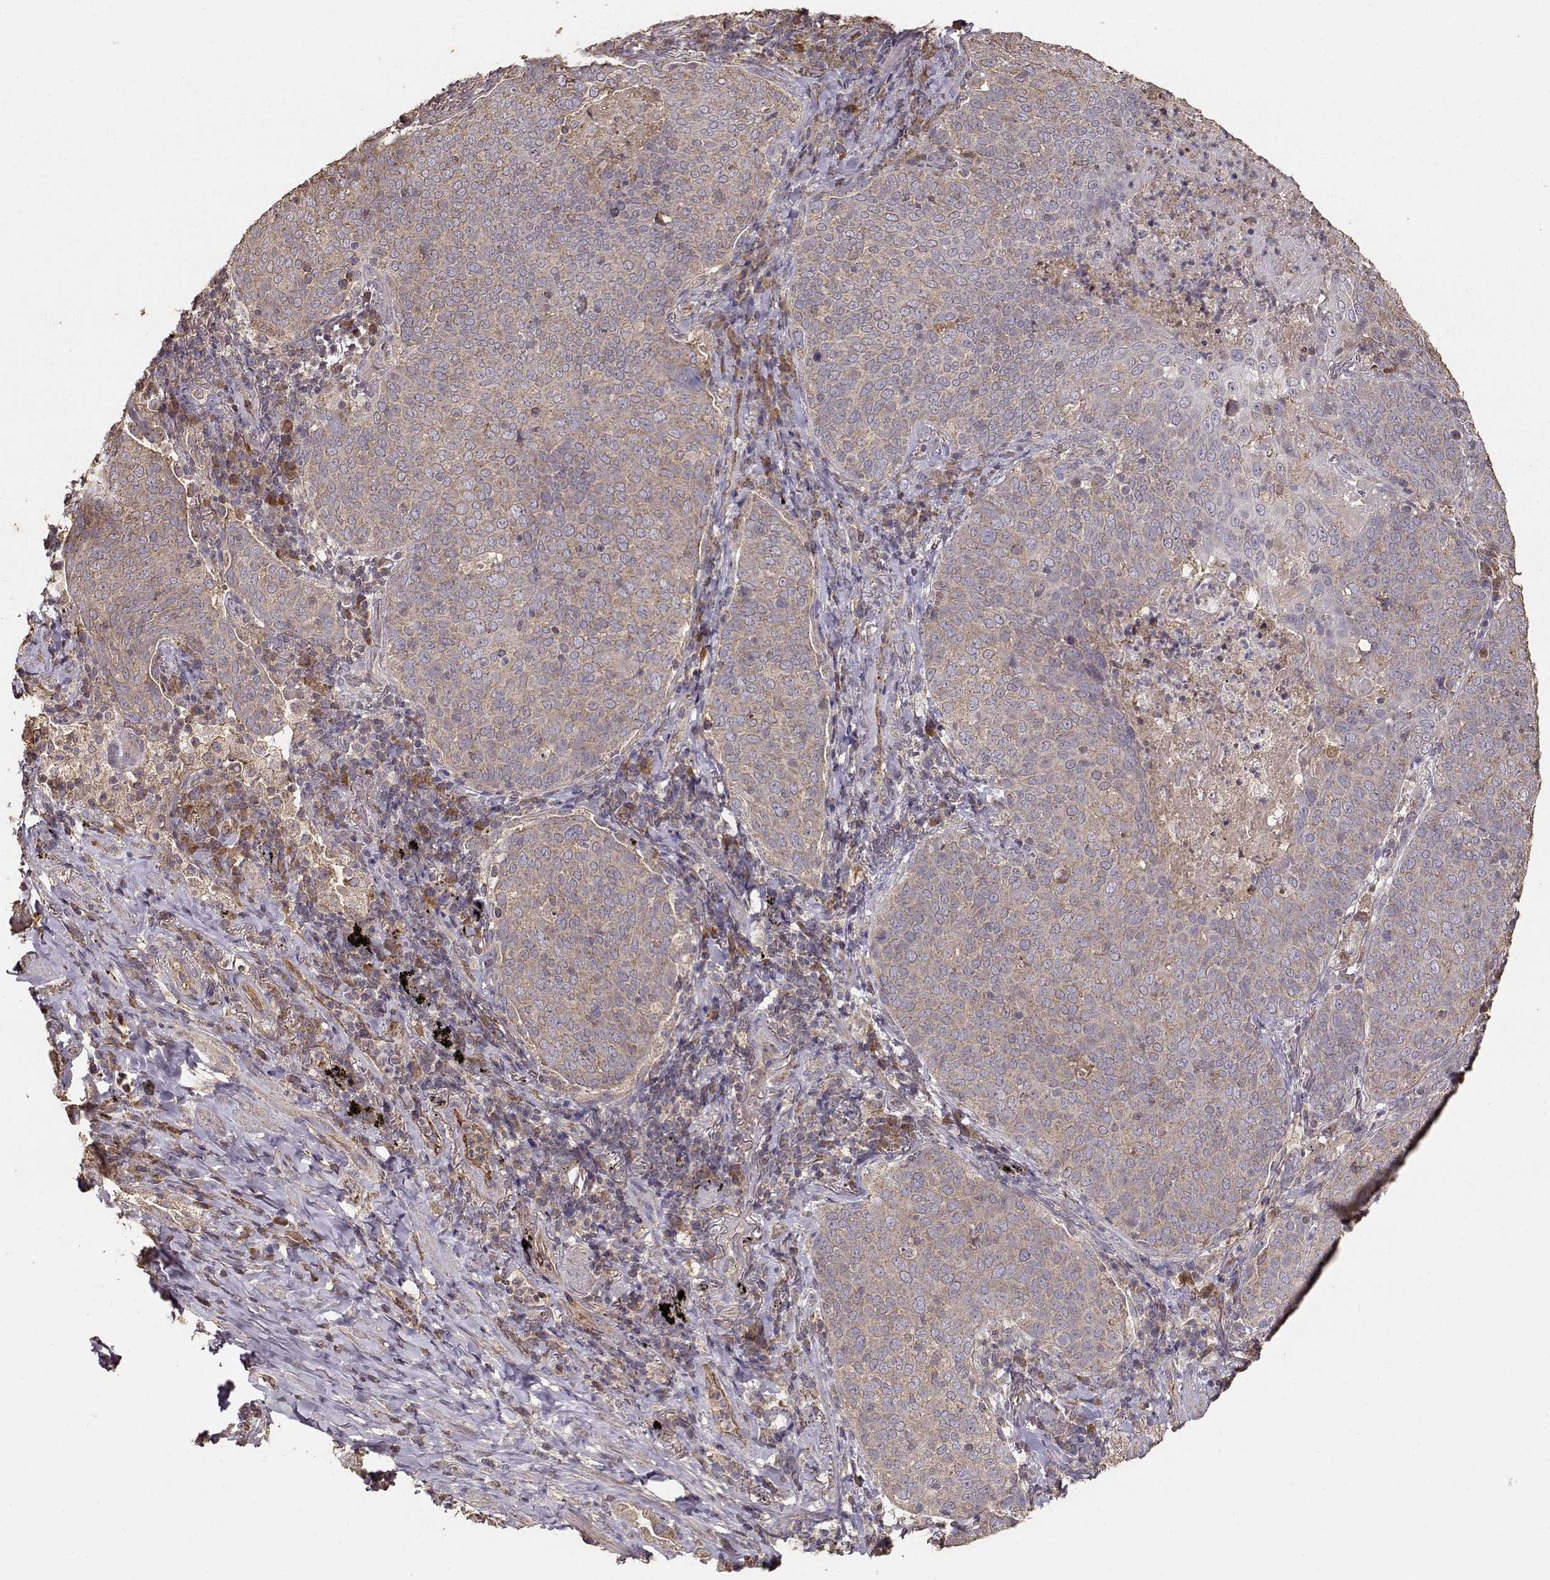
{"staining": {"intensity": "weak", "quantity": ">75%", "location": "cytoplasmic/membranous"}, "tissue": "lung cancer", "cell_type": "Tumor cells", "image_type": "cancer", "snomed": [{"axis": "morphology", "description": "Squamous cell carcinoma, NOS"}, {"axis": "topography", "description": "Lung"}], "caption": "IHC of squamous cell carcinoma (lung) shows low levels of weak cytoplasmic/membranous positivity in about >75% of tumor cells.", "gene": "TARS3", "patient": {"sex": "male", "age": 82}}